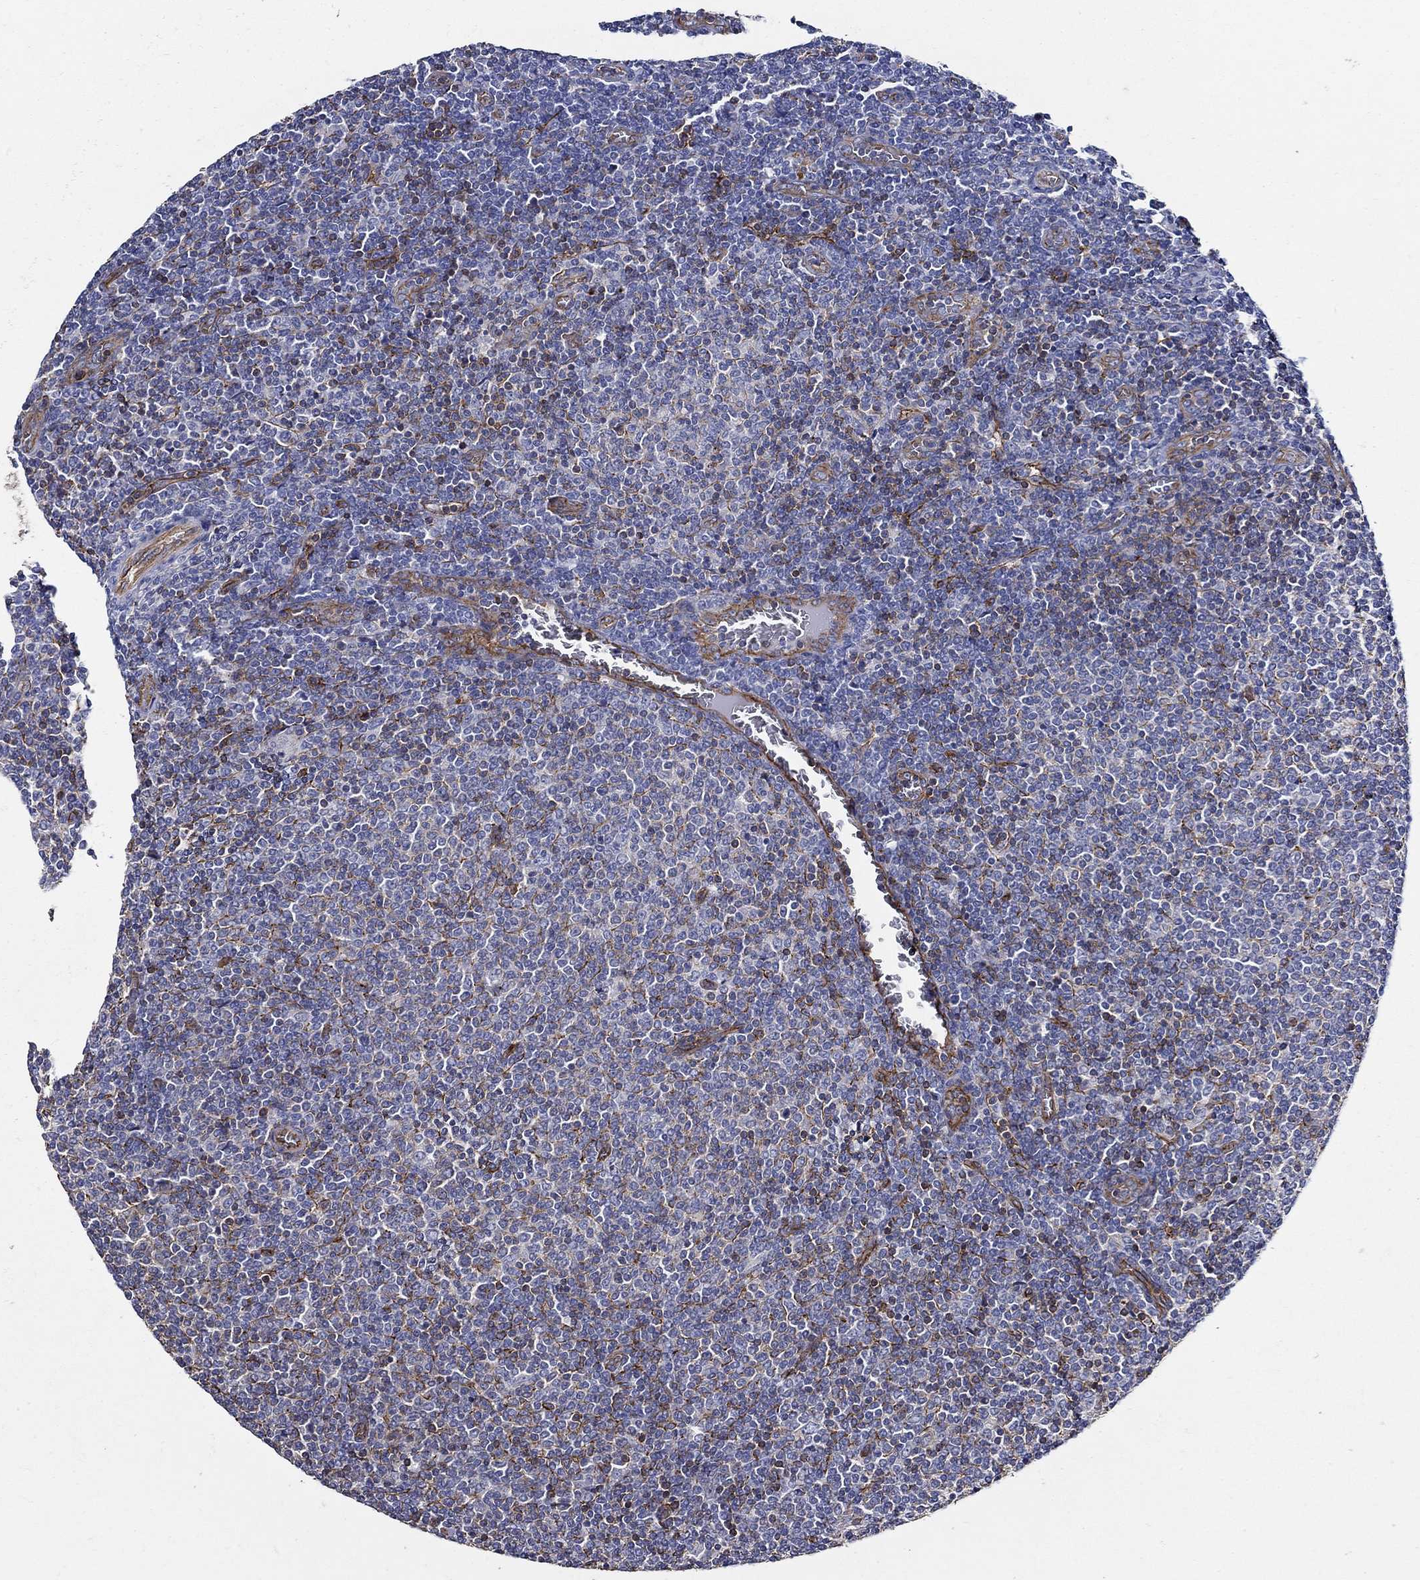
{"staining": {"intensity": "negative", "quantity": "none", "location": "none"}, "tissue": "lymphoma", "cell_type": "Tumor cells", "image_type": "cancer", "snomed": [{"axis": "morphology", "description": "Malignant lymphoma, non-Hodgkin's type, Low grade"}, {"axis": "topography", "description": "Lymph node"}], "caption": "The immunohistochemistry photomicrograph has no significant staining in tumor cells of malignant lymphoma, non-Hodgkin's type (low-grade) tissue. The staining is performed using DAB brown chromogen with nuclei counter-stained in using hematoxylin.", "gene": "APBB3", "patient": {"sex": "male", "age": 52}}